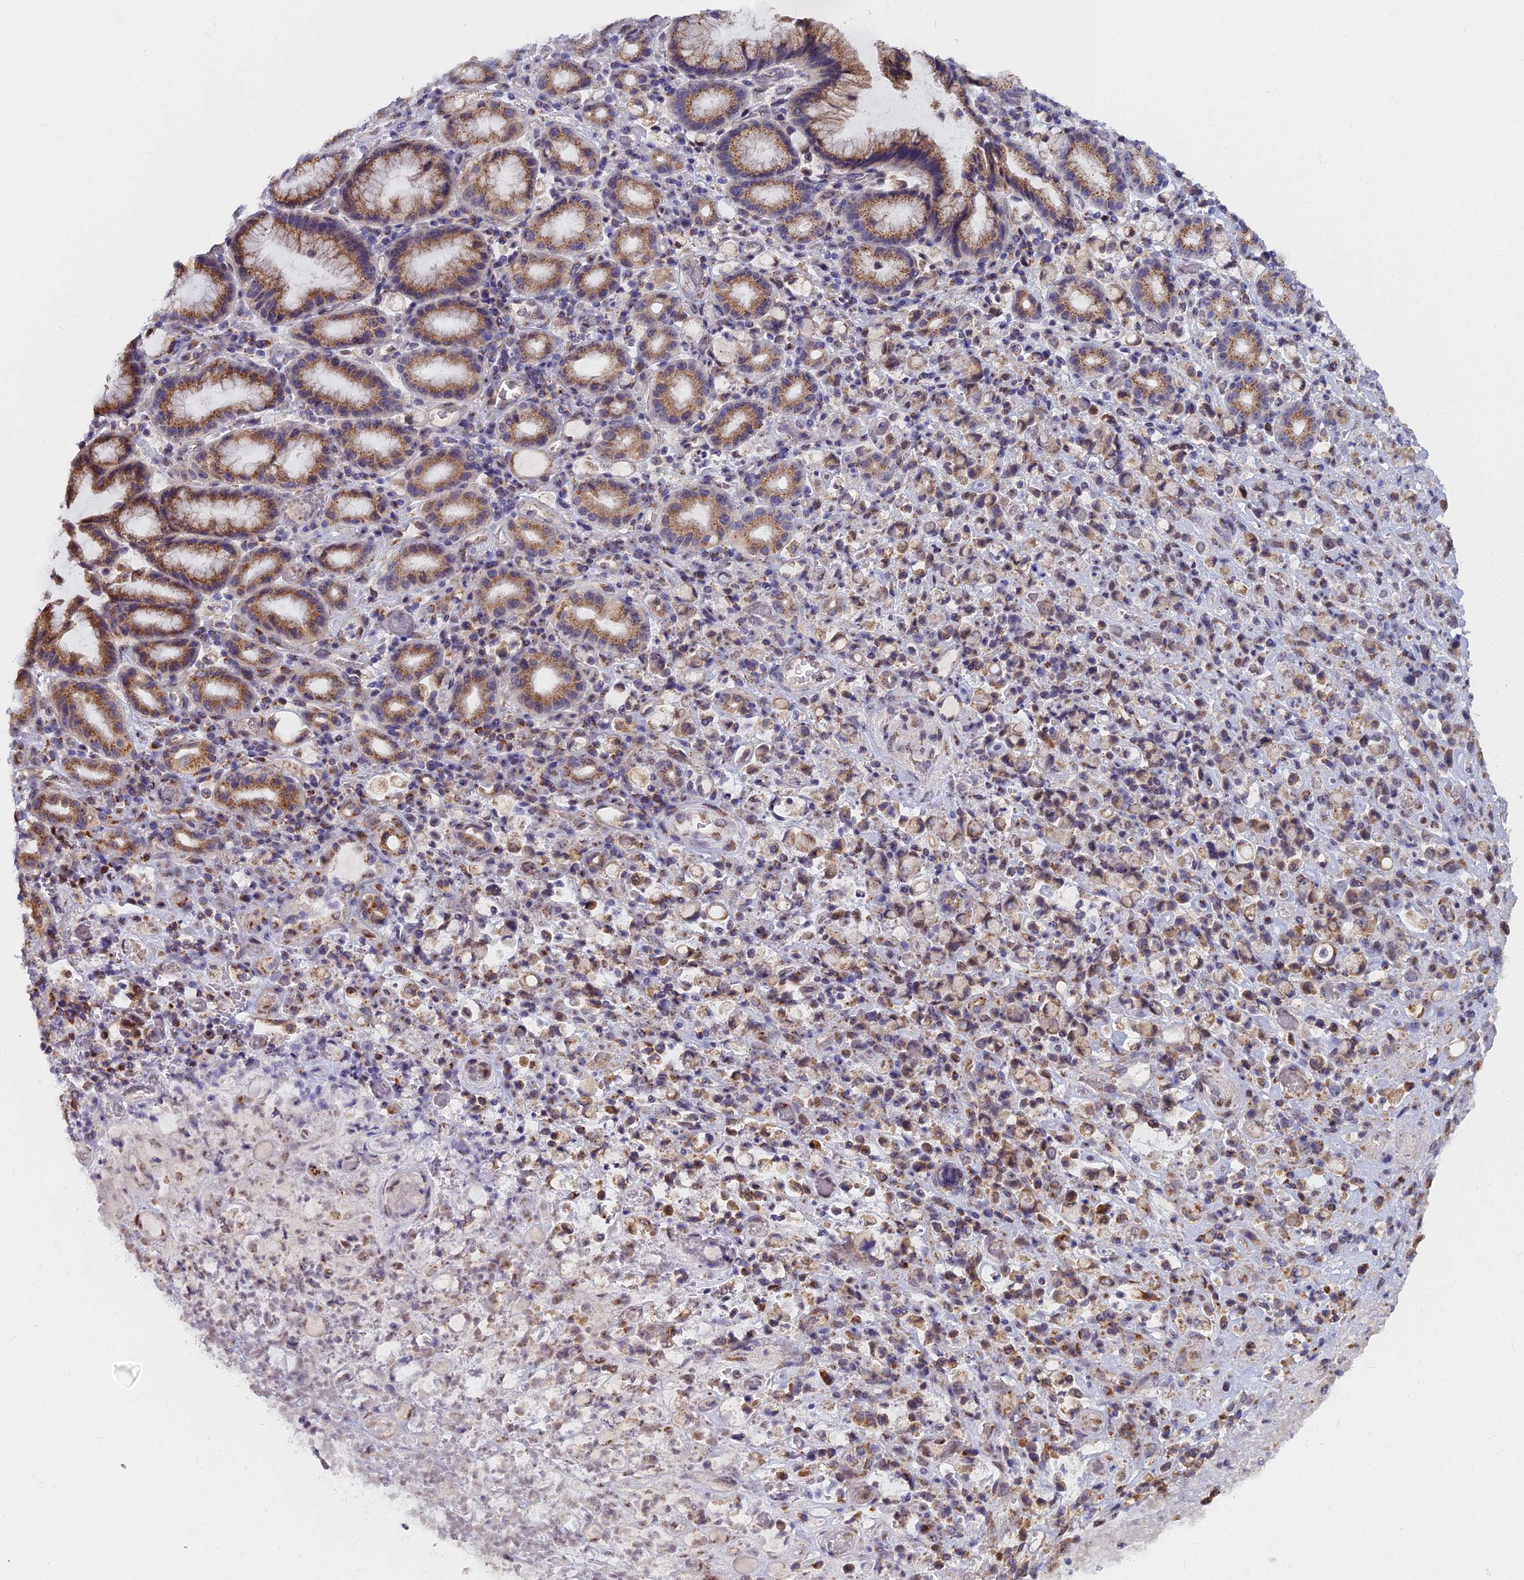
{"staining": {"intensity": "moderate", "quantity": ">75%", "location": "cytoplasmic/membranous"}, "tissue": "stomach cancer", "cell_type": "Tumor cells", "image_type": "cancer", "snomed": [{"axis": "morphology", "description": "Normal tissue, NOS"}, {"axis": "morphology", "description": "Adenocarcinoma, NOS"}, {"axis": "topography", "description": "Stomach"}], "caption": "Immunohistochemical staining of human stomach adenocarcinoma shows medium levels of moderate cytoplasmic/membranous protein expression in approximately >75% of tumor cells.", "gene": "WDPCP", "patient": {"sex": "female", "age": 79}}